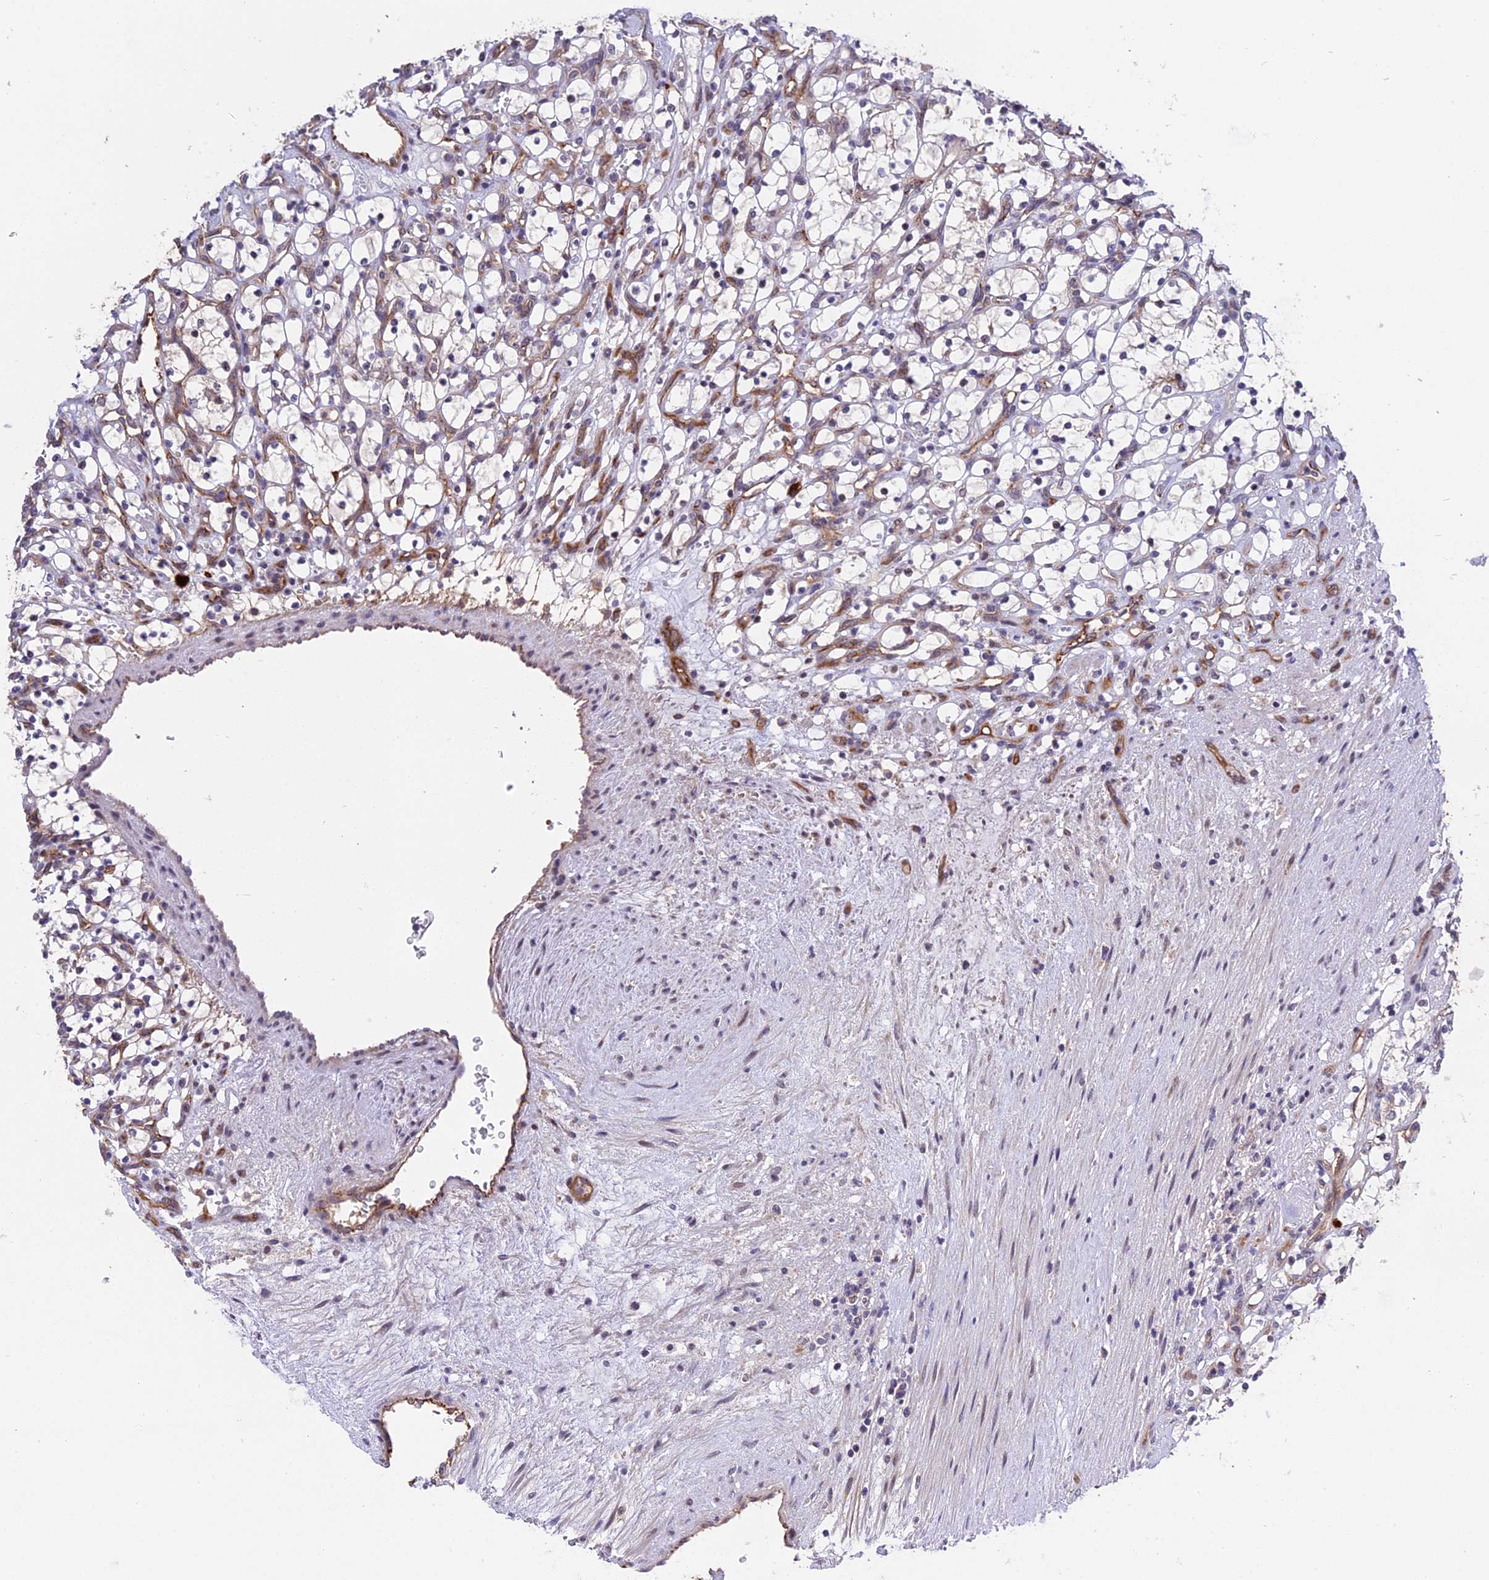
{"staining": {"intensity": "negative", "quantity": "none", "location": "none"}, "tissue": "renal cancer", "cell_type": "Tumor cells", "image_type": "cancer", "snomed": [{"axis": "morphology", "description": "Adenocarcinoma, NOS"}, {"axis": "topography", "description": "Kidney"}], "caption": "A histopathology image of renal cancer (adenocarcinoma) stained for a protein shows no brown staining in tumor cells.", "gene": "MFSD2A", "patient": {"sex": "female", "age": 69}}